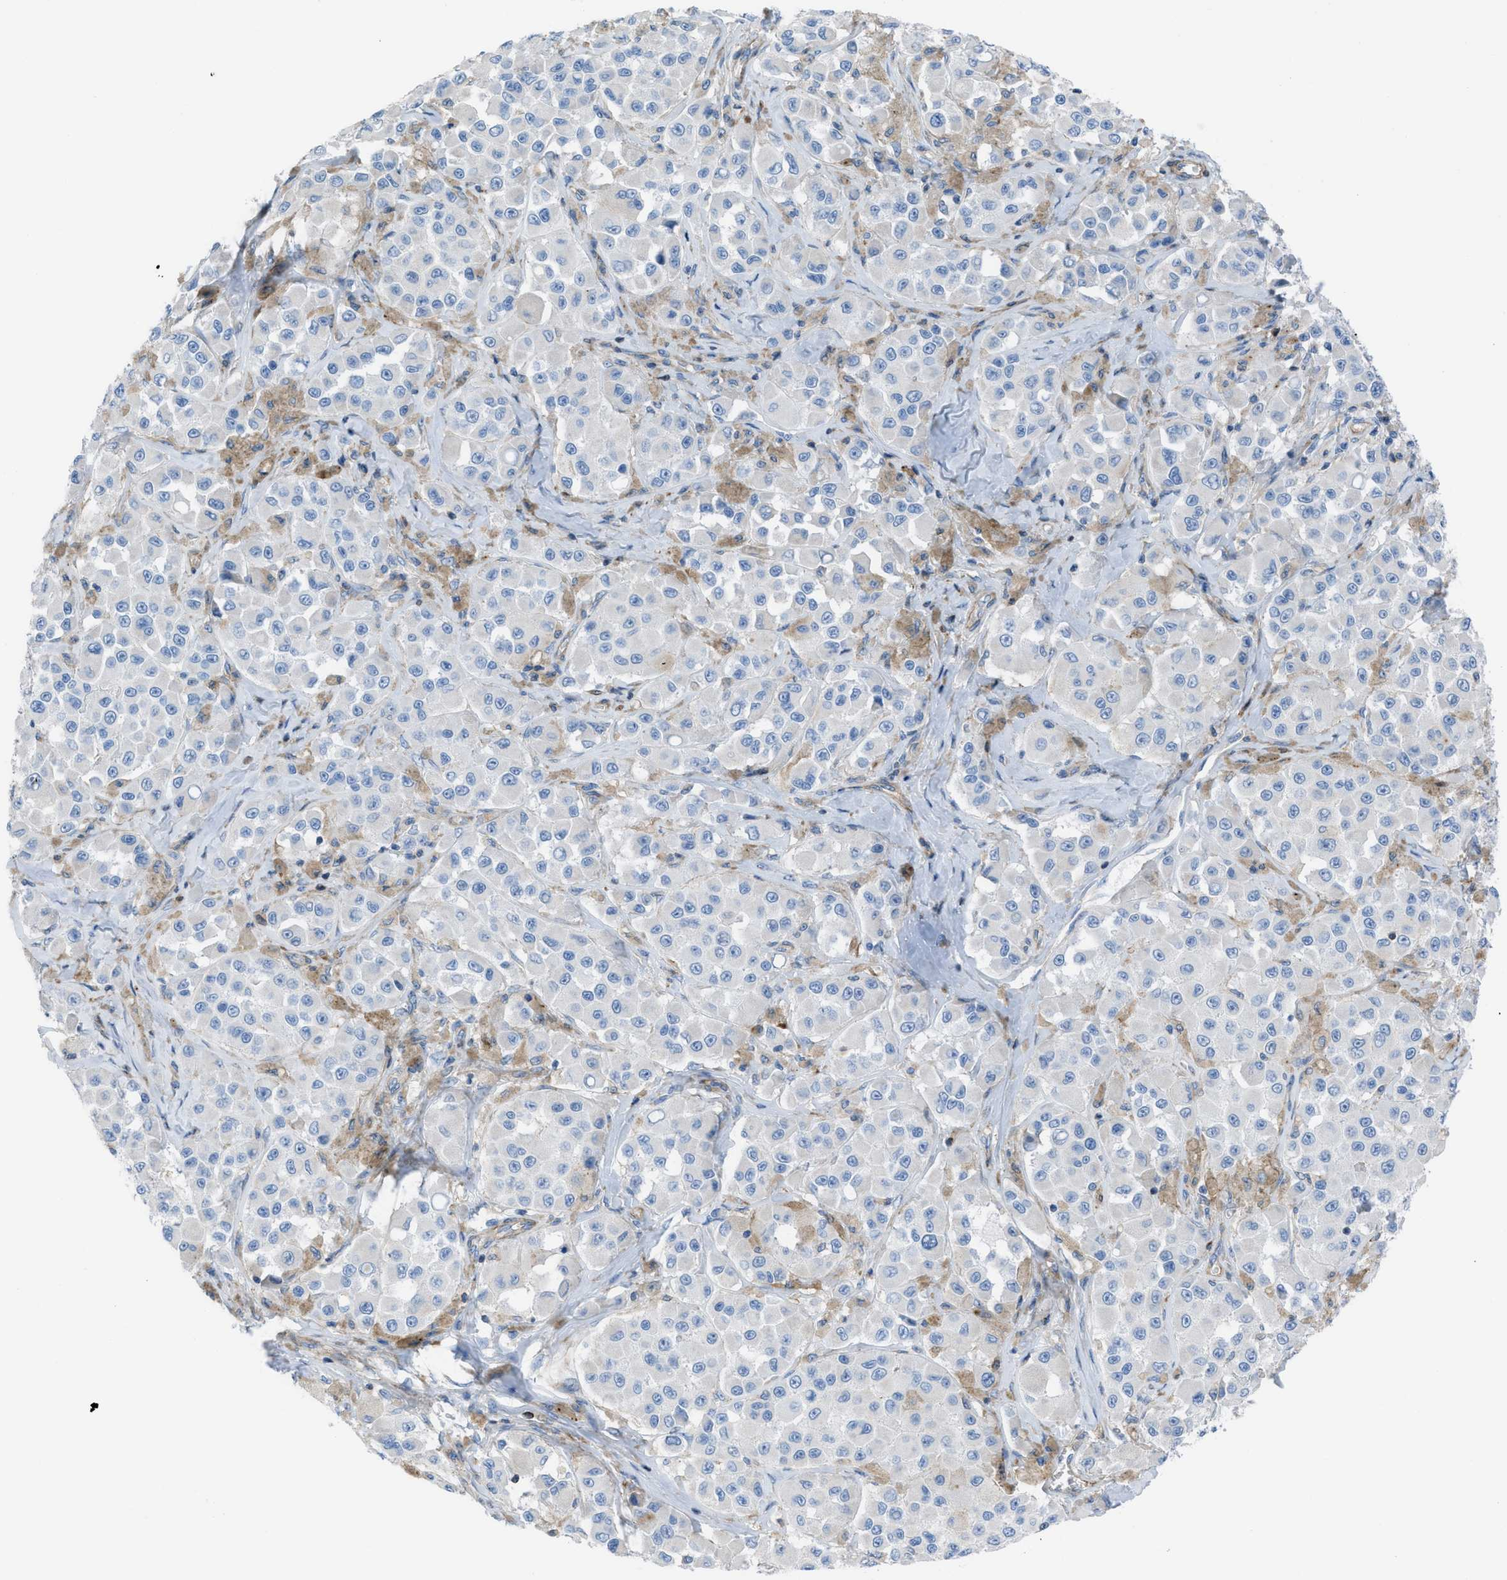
{"staining": {"intensity": "weak", "quantity": "<25%", "location": "cytoplasmic/membranous"}, "tissue": "melanoma", "cell_type": "Tumor cells", "image_type": "cancer", "snomed": [{"axis": "morphology", "description": "Malignant melanoma, NOS"}, {"axis": "topography", "description": "Skin"}], "caption": "IHC of melanoma shows no positivity in tumor cells. (Brightfield microscopy of DAB IHC at high magnification).", "gene": "KCNH7", "patient": {"sex": "male", "age": 84}}